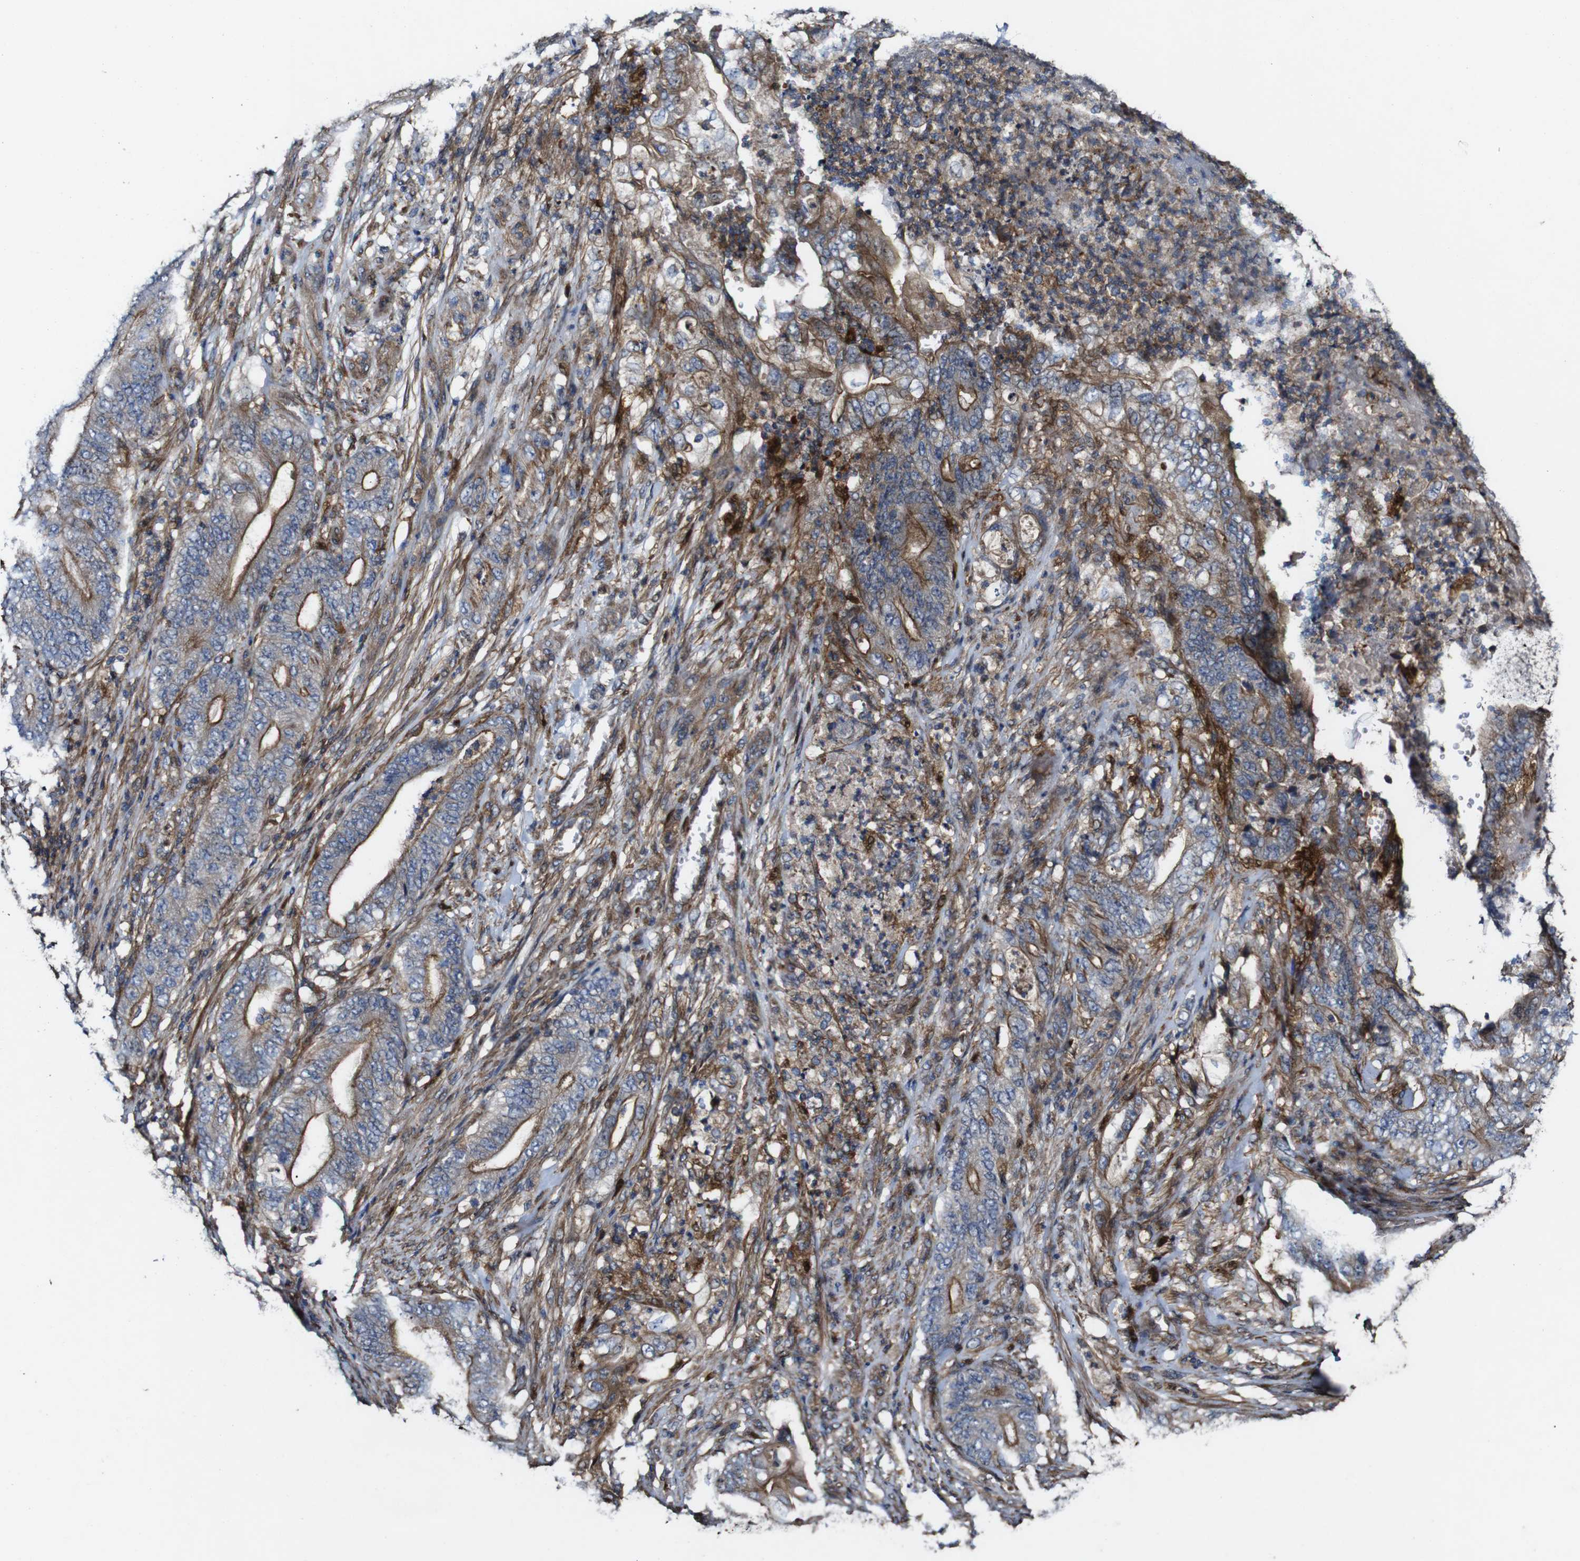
{"staining": {"intensity": "moderate", "quantity": ">75%", "location": "cytoplasmic/membranous"}, "tissue": "stomach cancer", "cell_type": "Tumor cells", "image_type": "cancer", "snomed": [{"axis": "morphology", "description": "Adenocarcinoma, NOS"}, {"axis": "topography", "description": "Stomach"}], "caption": "DAB (3,3'-diaminobenzidine) immunohistochemical staining of human adenocarcinoma (stomach) exhibits moderate cytoplasmic/membranous protein staining in about >75% of tumor cells.", "gene": "GSDME", "patient": {"sex": "female", "age": 73}}